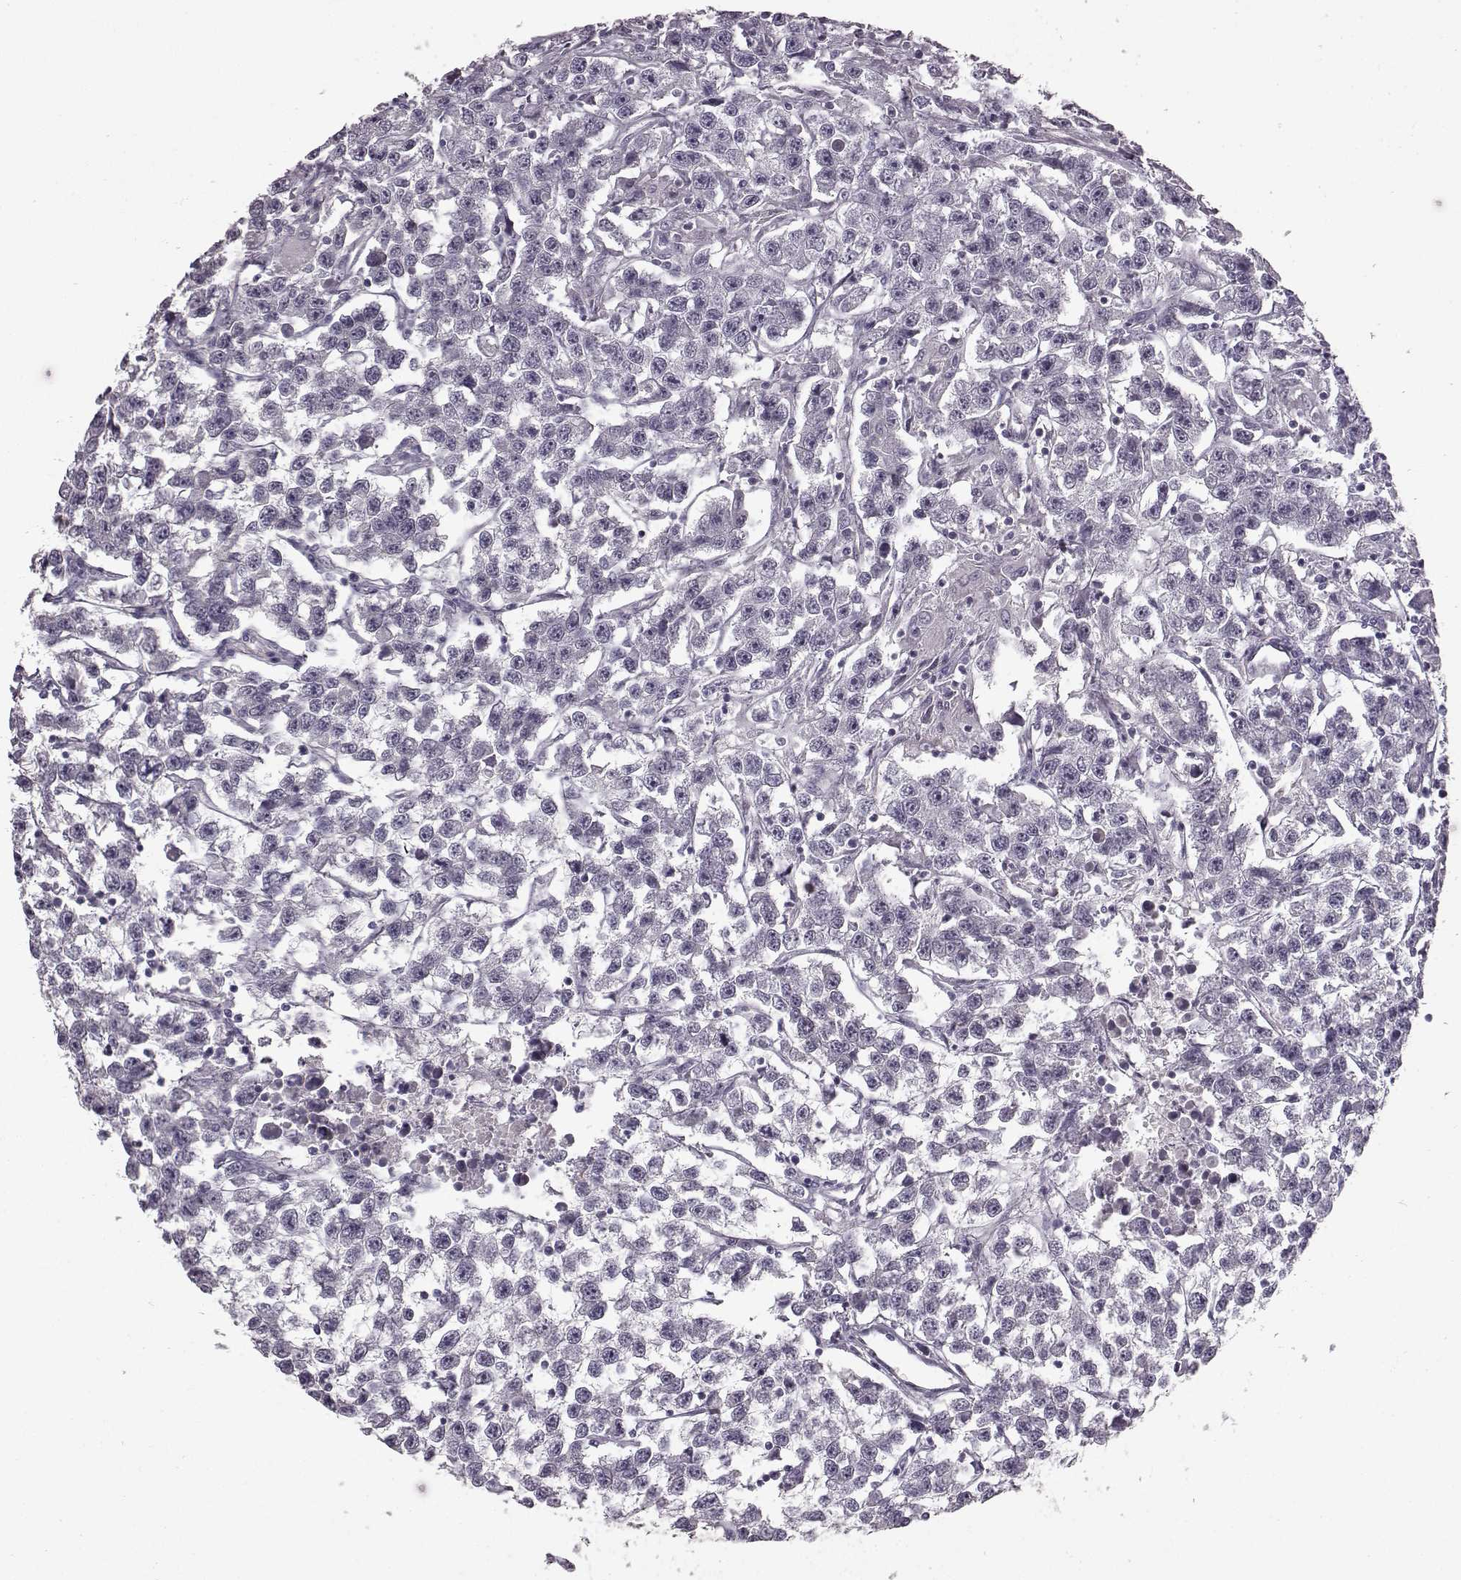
{"staining": {"intensity": "negative", "quantity": "none", "location": "none"}, "tissue": "testis cancer", "cell_type": "Tumor cells", "image_type": "cancer", "snomed": [{"axis": "morphology", "description": "Seminoma, NOS"}, {"axis": "topography", "description": "Testis"}], "caption": "Immunohistochemical staining of testis cancer exhibits no significant positivity in tumor cells.", "gene": "SLCO3A1", "patient": {"sex": "male", "age": 59}}